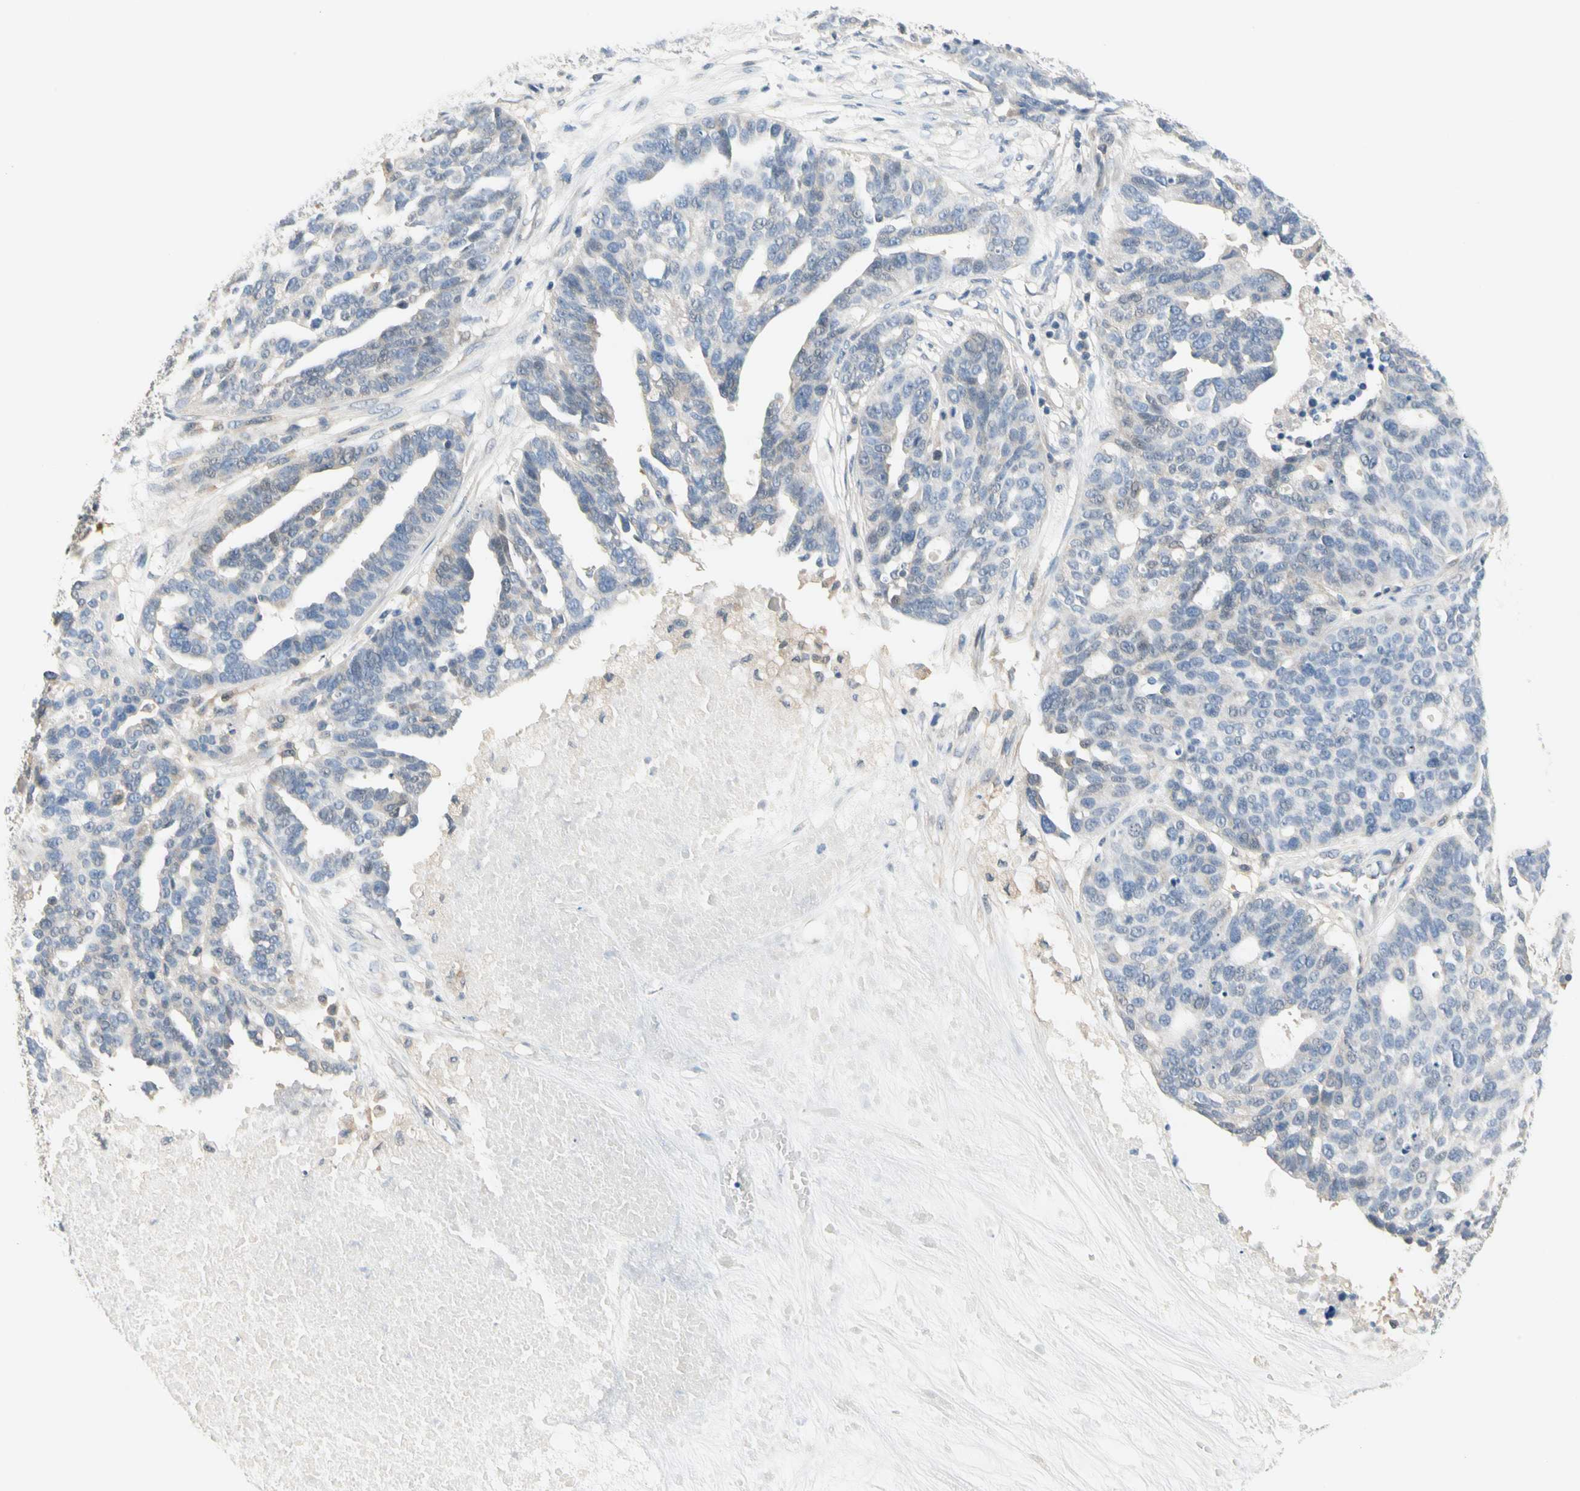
{"staining": {"intensity": "weak", "quantity": "<25%", "location": "cytoplasmic/membranous"}, "tissue": "ovarian cancer", "cell_type": "Tumor cells", "image_type": "cancer", "snomed": [{"axis": "morphology", "description": "Cystadenocarcinoma, serous, NOS"}, {"axis": "topography", "description": "Ovary"}], "caption": "Protein analysis of serous cystadenocarcinoma (ovarian) shows no significant staining in tumor cells.", "gene": "MPI", "patient": {"sex": "female", "age": 59}}